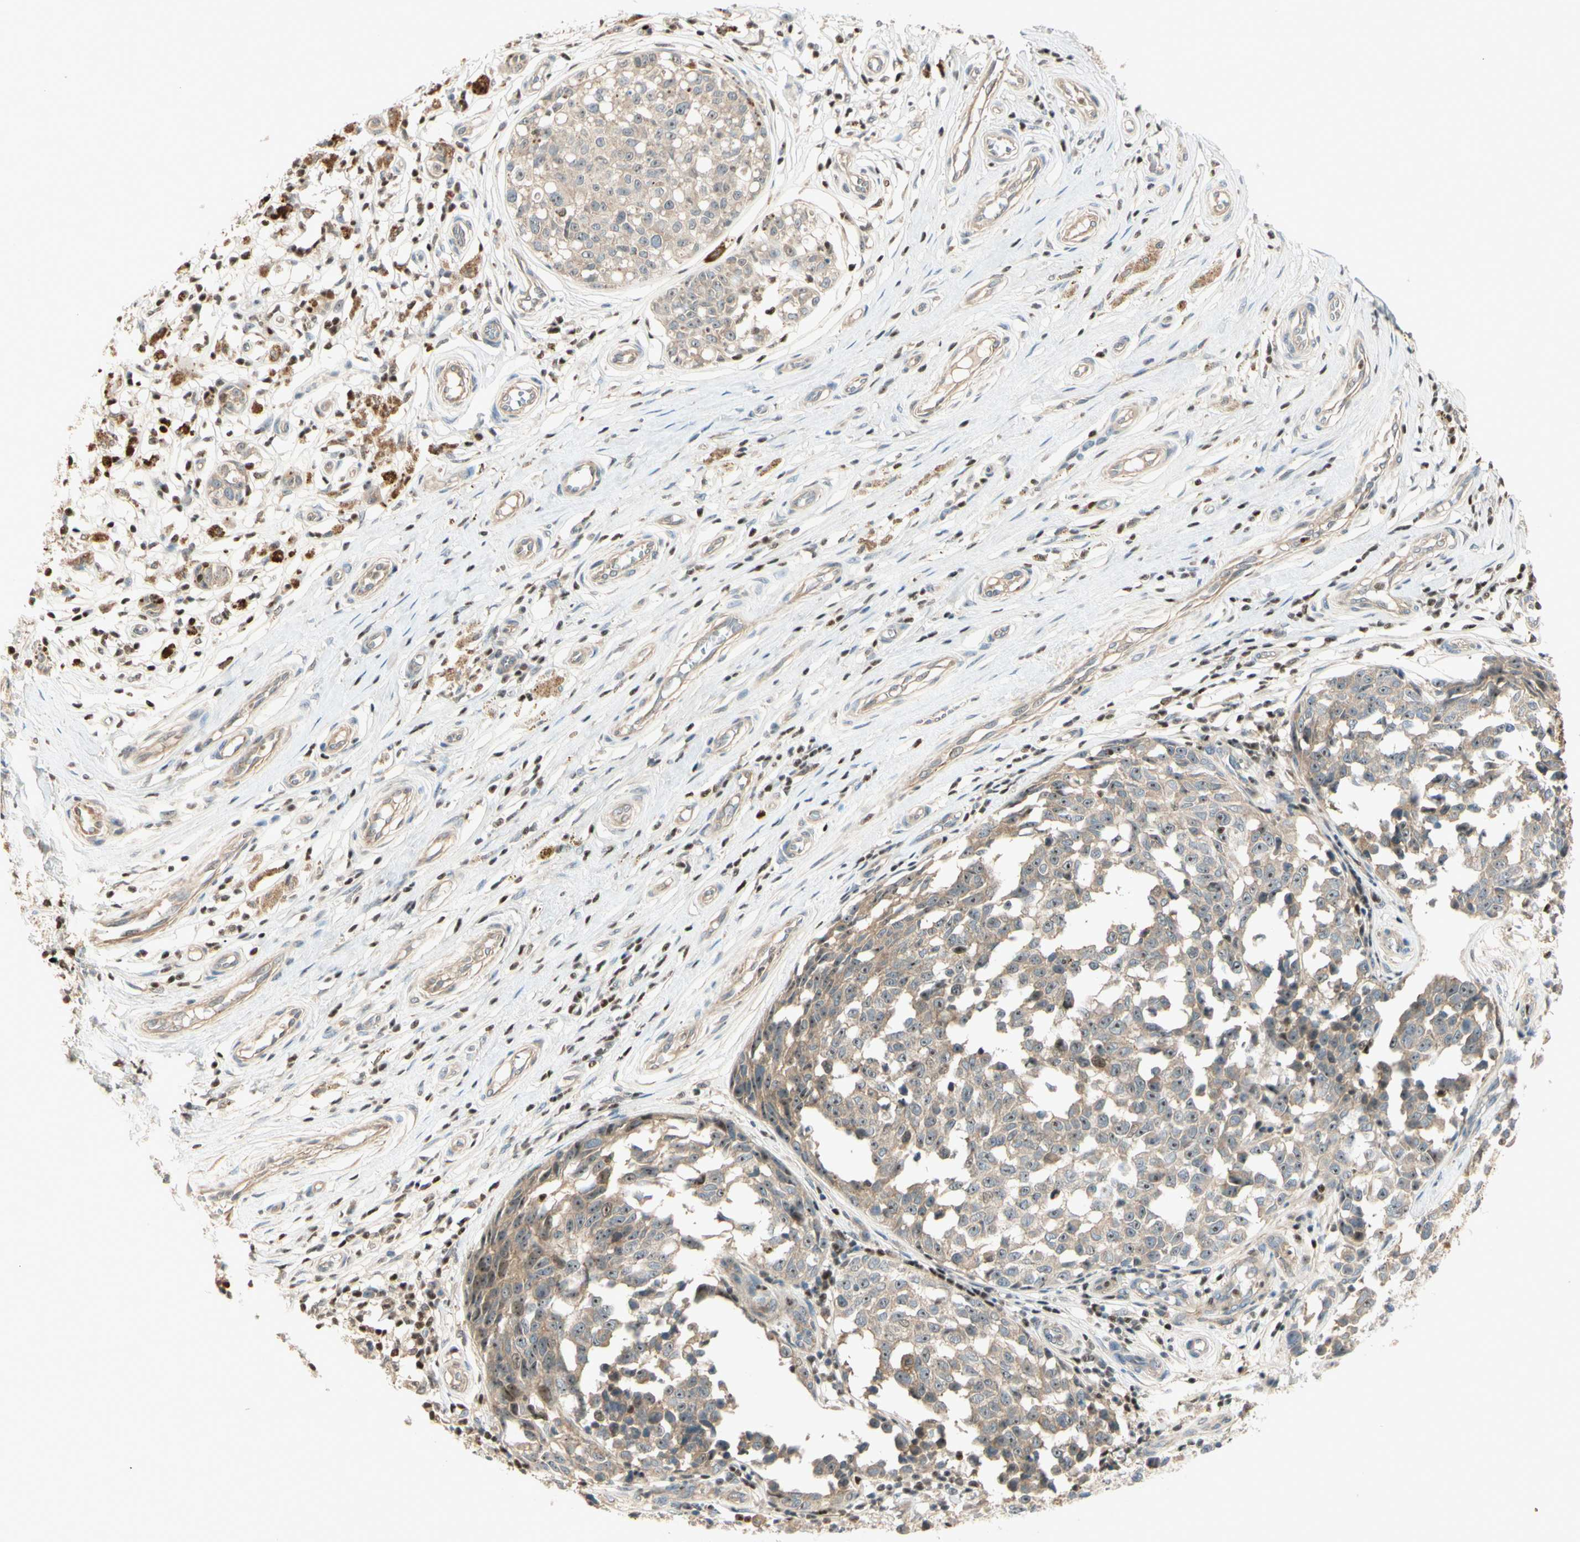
{"staining": {"intensity": "weak", "quantity": ">75%", "location": "cytoplasmic/membranous"}, "tissue": "melanoma", "cell_type": "Tumor cells", "image_type": "cancer", "snomed": [{"axis": "morphology", "description": "Malignant melanoma, NOS"}, {"axis": "topography", "description": "Skin"}], "caption": "Melanoma stained with immunohistochemistry displays weak cytoplasmic/membranous staining in approximately >75% of tumor cells.", "gene": "NFYA", "patient": {"sex": "female", "age": 64}}